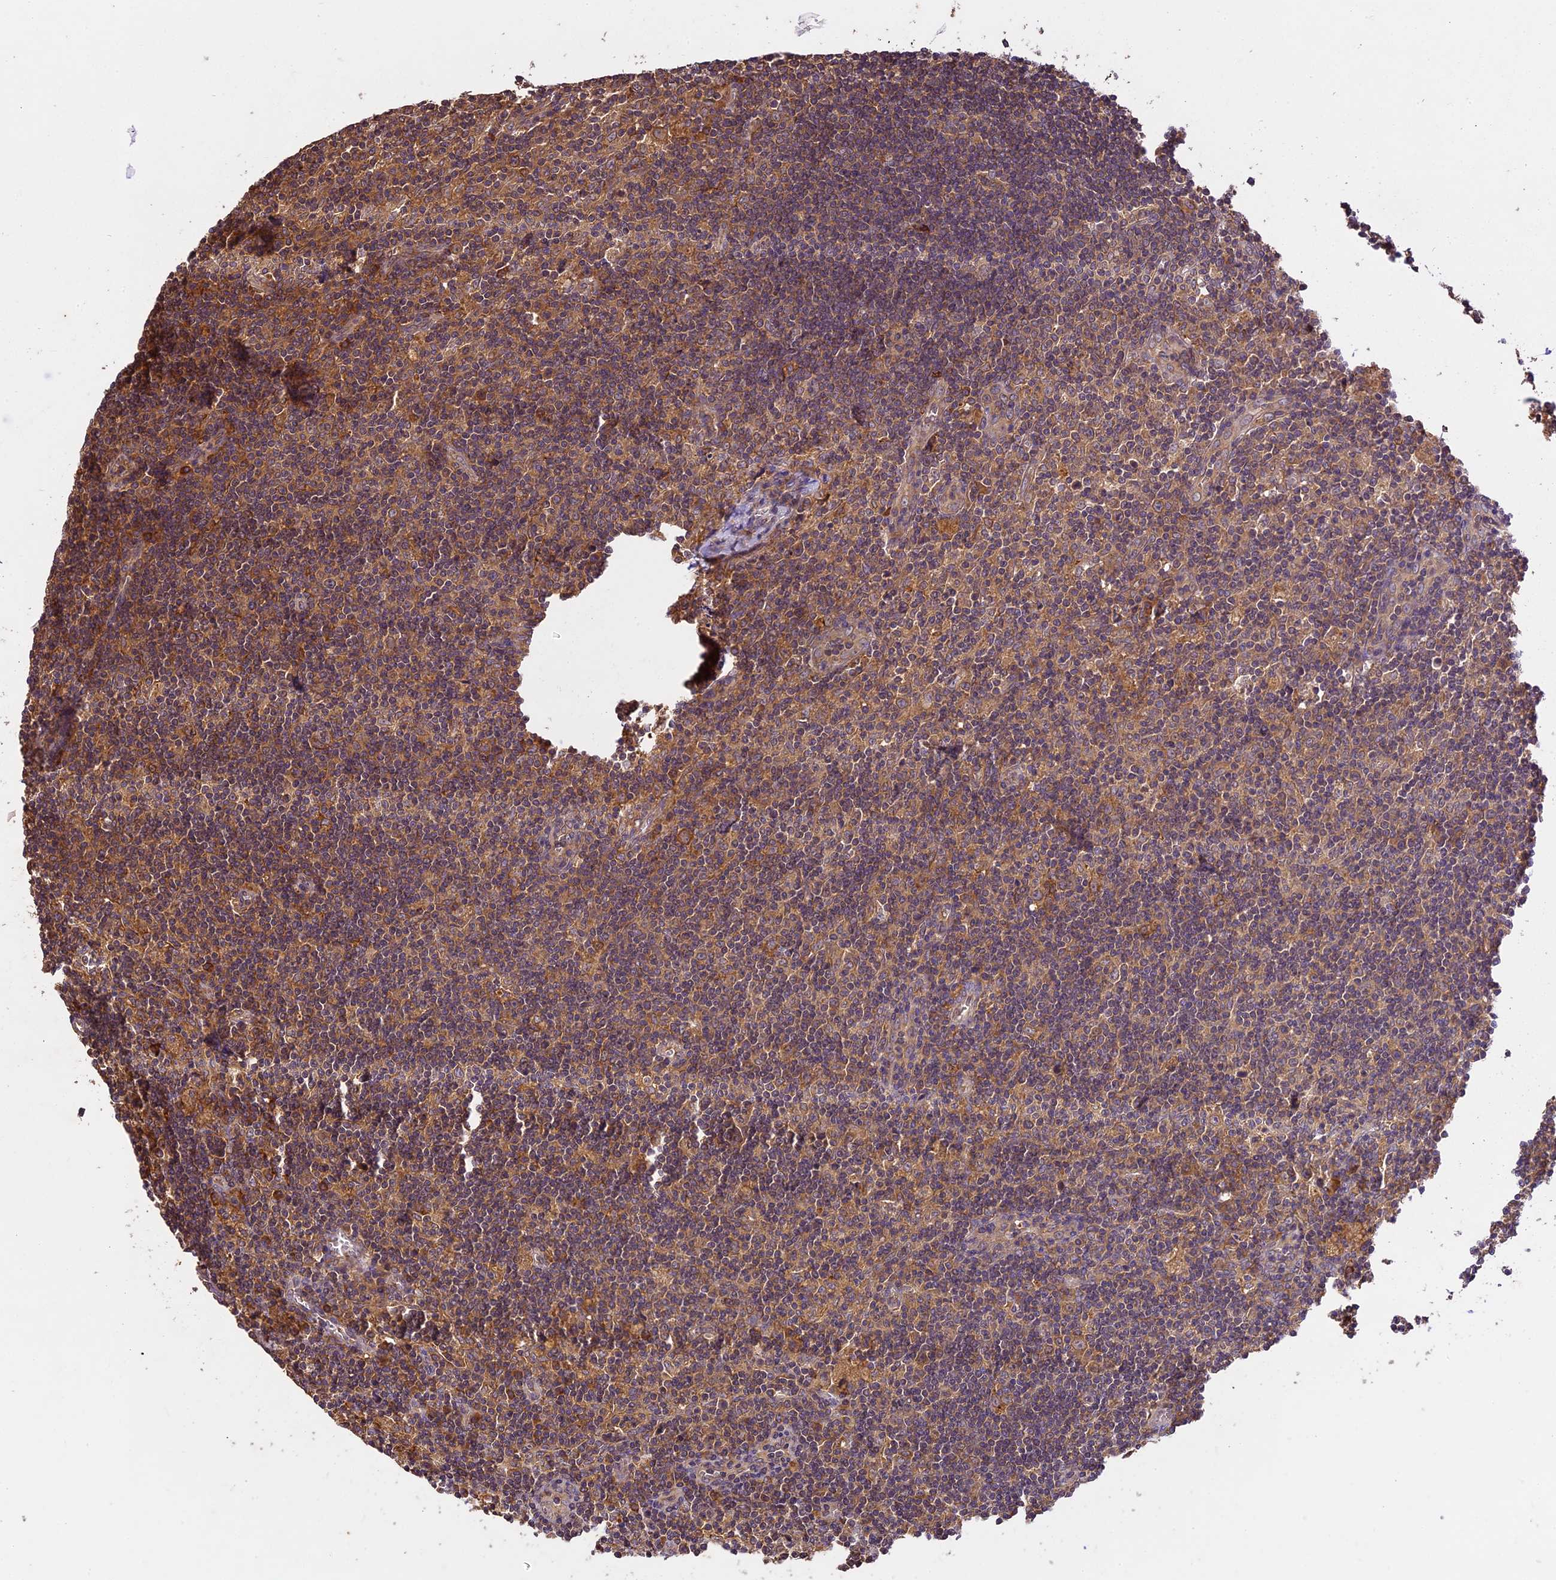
{"staining": {"intensity": "moderate", "quantity": ">75%", "location": "cytoplasmic/membranous"}, "tissue": "lymph node", "cell_type": "Germinal center cells", "image_type": "normal", "snomed": [{"axis": "morphology", "description": "Normal tissue, NOS"}, {"axis": "topography", "description": "Lymph node"}], "caption": "Protein expression analysis of unremarkable lymph node shows moderate cytoplasmic/membranous expression in about >75% of germinal center cells. (Stains: DAB (3,3'-diaminobenzidine) in brown, nuclei in blue, Microscopy: brightfield microscopy at high magnification).", "gene": "BRAP", "patient": {"sex": "male", "age": 58}}